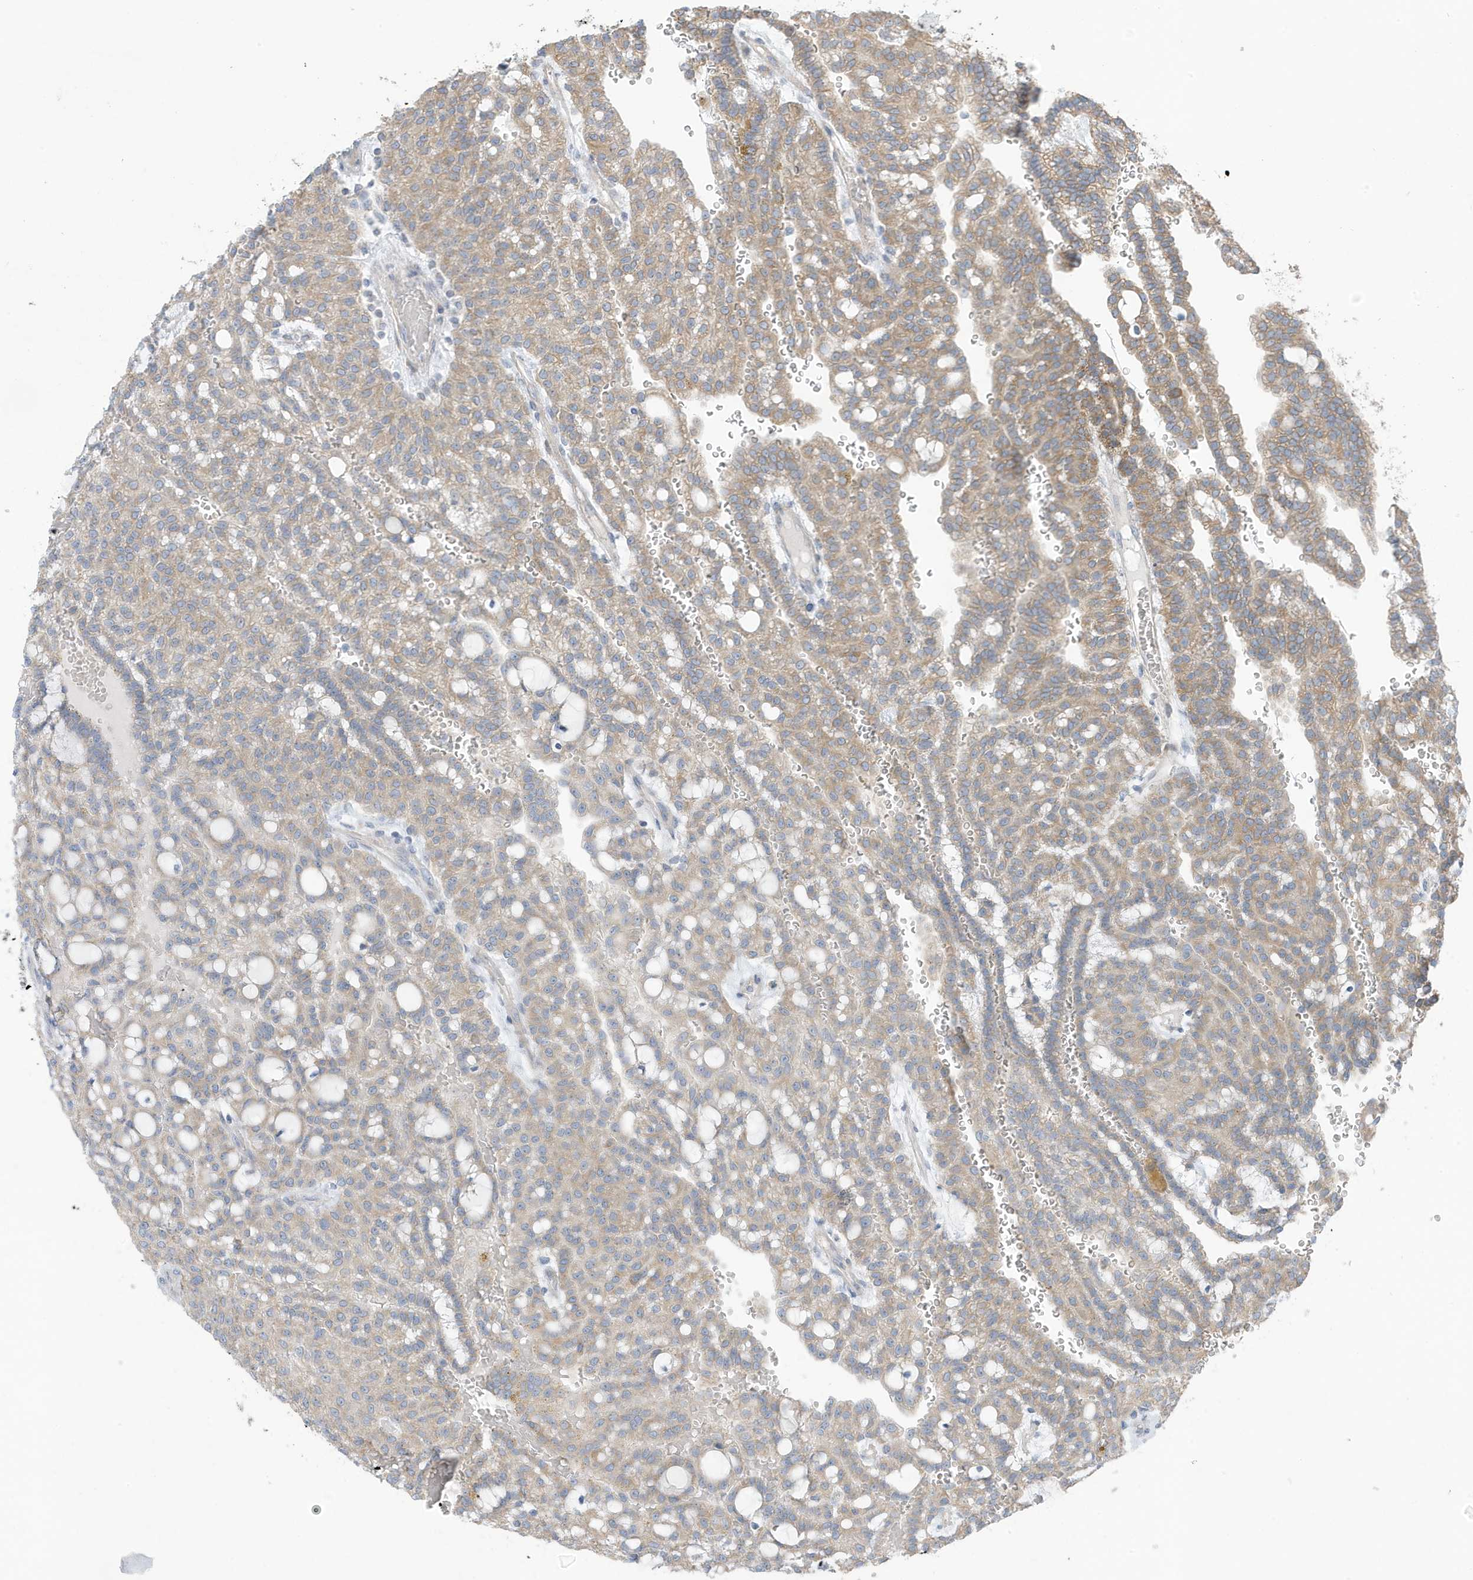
{"staining": {"intensity": "moderate", "quantity": "25%-75%", "location": "cytoplasmic/membranous"}, "tissue": "renal cancer", "cell_type": "Tumor cells", "image_type": "cancer", "snomed": [{"axis": "morphology", "description": "Adenocarcinoma, NOS"}, {"axis": "topography", "description": "Kidney"}], "caption": "Immunohistochemistry of human renal adenocarcinoma exhibits medium levels of moderate cytoplasmic/membranous positivity in approximately 25%-75% of tumor cells. Nuclei are stained in blue.", "gene": "ATP13A5", "patient": {"sex": "male", "age": 63}}